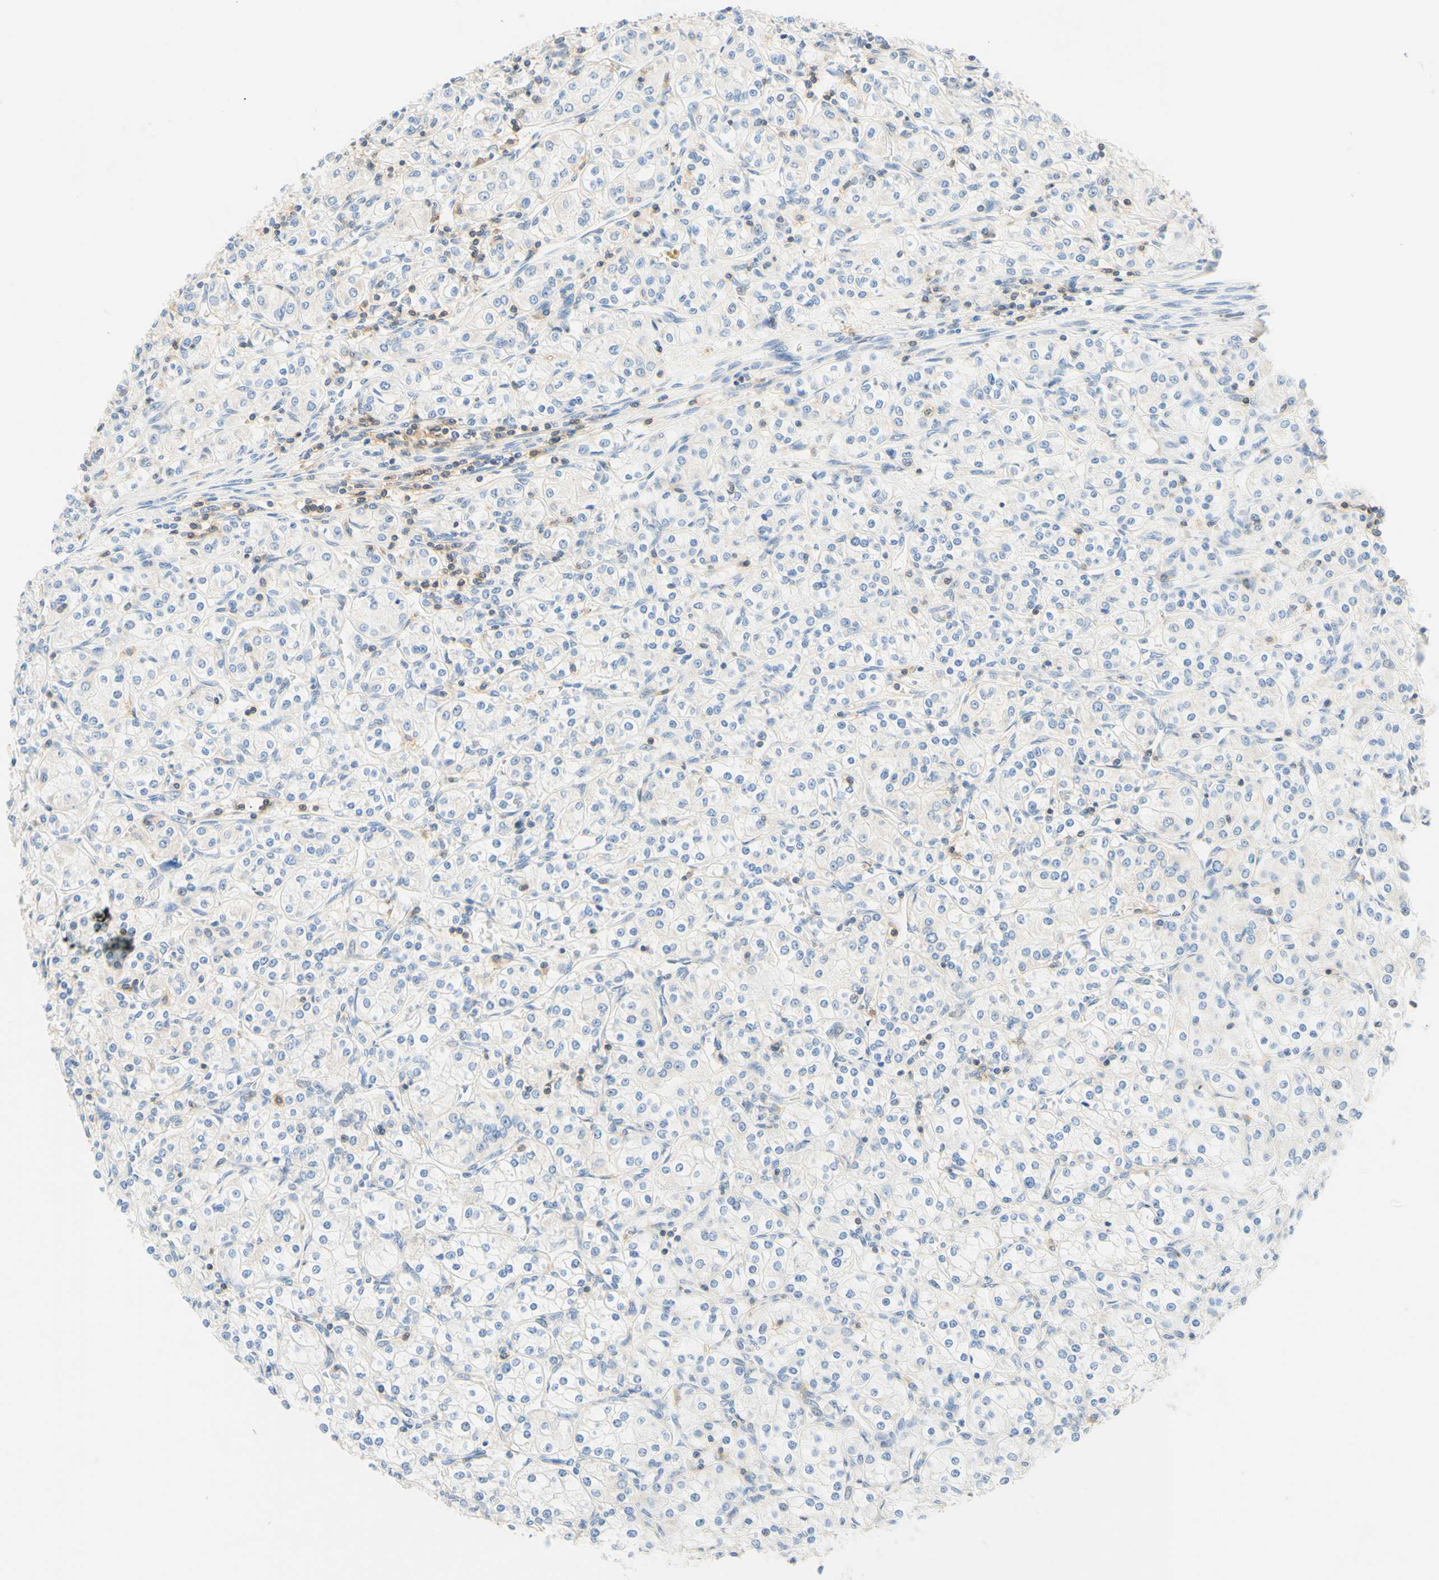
{"staining": {"intensity": "negative", "quantity": "none", "location": "none"}, "tissue": "renal cancer", "cell_type": "Tumor cells", "image_type": "cancer", "snomed": [{"axis": "morphology", "description": "Adenocarcinoma, NOS"}, {"axis": "topography", "description": "Kidney"}], "caption": "Immunohistochemical staining of human renal adenocarcinoma demonstrates no significant positivity in tumor cells.", "gene": "LAT", "patient": {"sex": "male", "age": 77}}